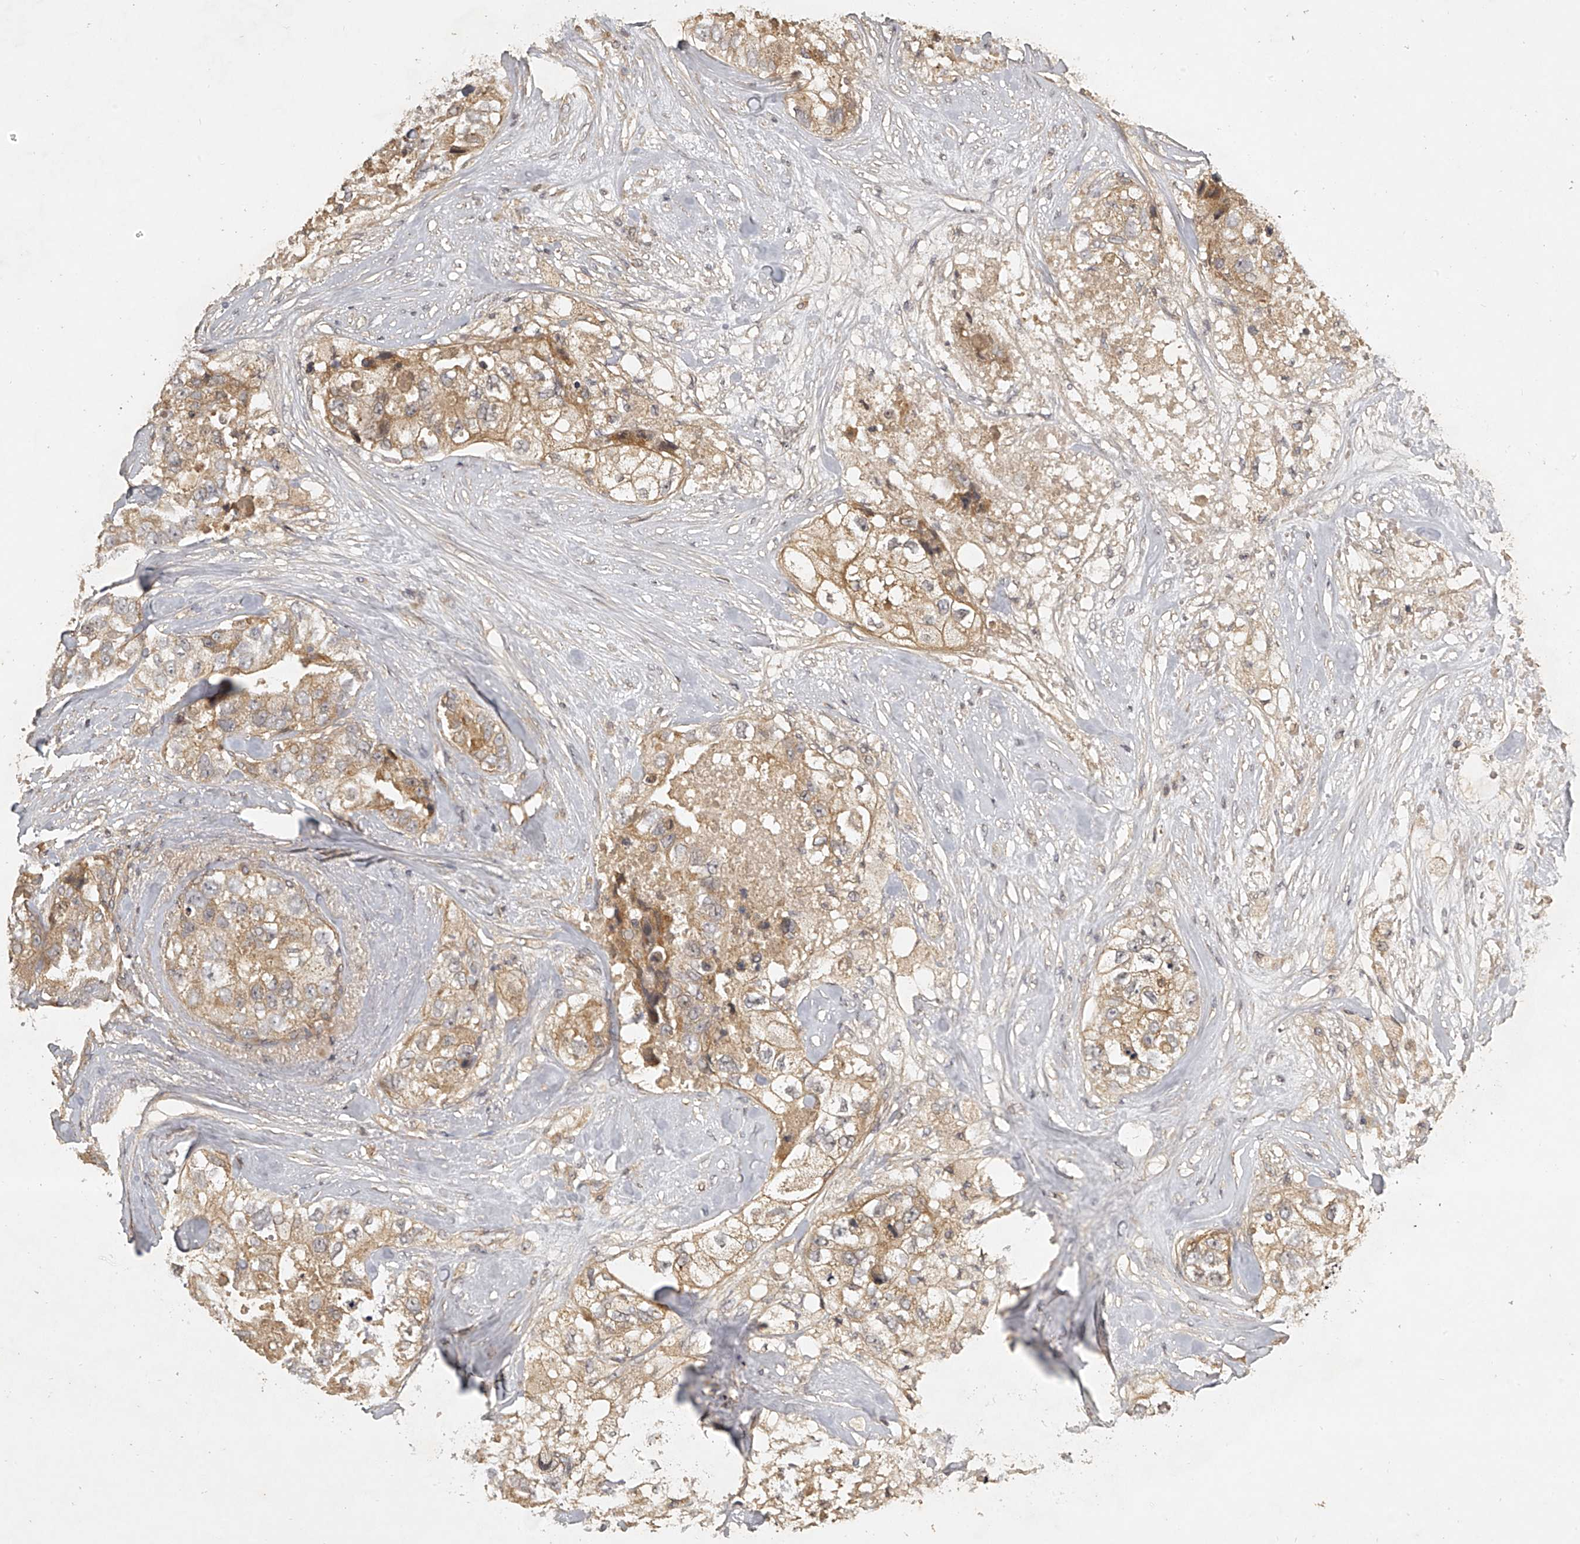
{"staining": {"intensity": "weak", "quantity": ">75%", "location": "cytoplasmic/membranous"}, "tissue": "breast cancer", "cell_type": "Tumor cells", "image_type": "cancer", "snomed": [{"axis": "morphology", "description": "Duct carcinoma"}, {"axis": "topography", "description": "Breast"}], "caption": "A high-resolution image shows immunohistochemistry staining of infiltrating ductal carcinoma (breast), which exhibits weak cytoplasmic/membranous expression in about >75% of tumor cells. Nuclei are stained in blue.", "gene": "NFS1", "patient": {"sex": "female", "age": 62}}